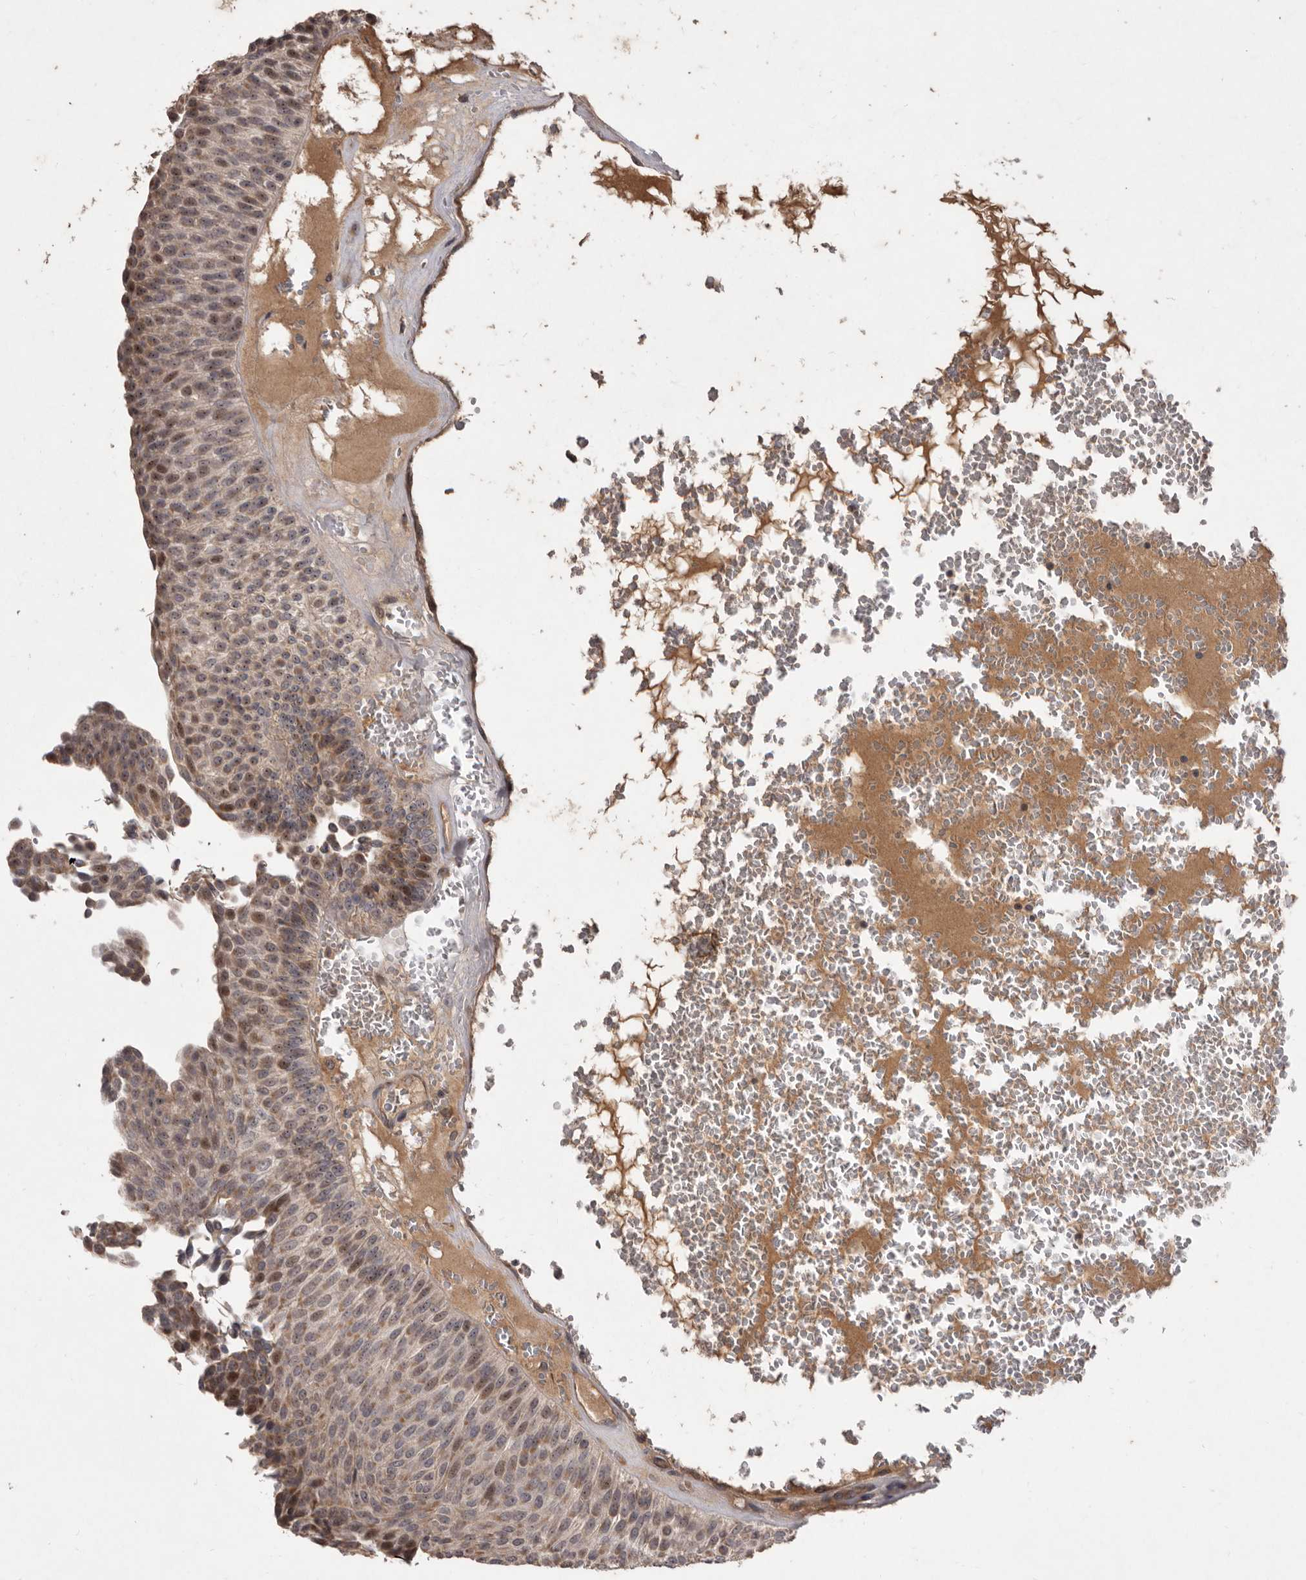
{"staining": {"intensity": "moderate", "quantity": ">75%", "location": "cytoplasmic/membranous,nuclear"}, "tissue": "urothelial cancer", "cell_type": "Tumor cells", "image_type": "cancer", "snomed": [{"axis": "morphology", "description": "Urothelial carcinoma, Low grade"}, {"axis": "topography", "description": "Urinary bladder"}], "caption": "This photomicrograph shows immunohistochemistry staining of urothelial carcinoma (low-grade), with medium moderate cytoplasmic/membranous and nuclear expression in approximately >75% of tumor cells.", "gene": "FLAD1", "patient": {"sex": "male", "age": 78}}